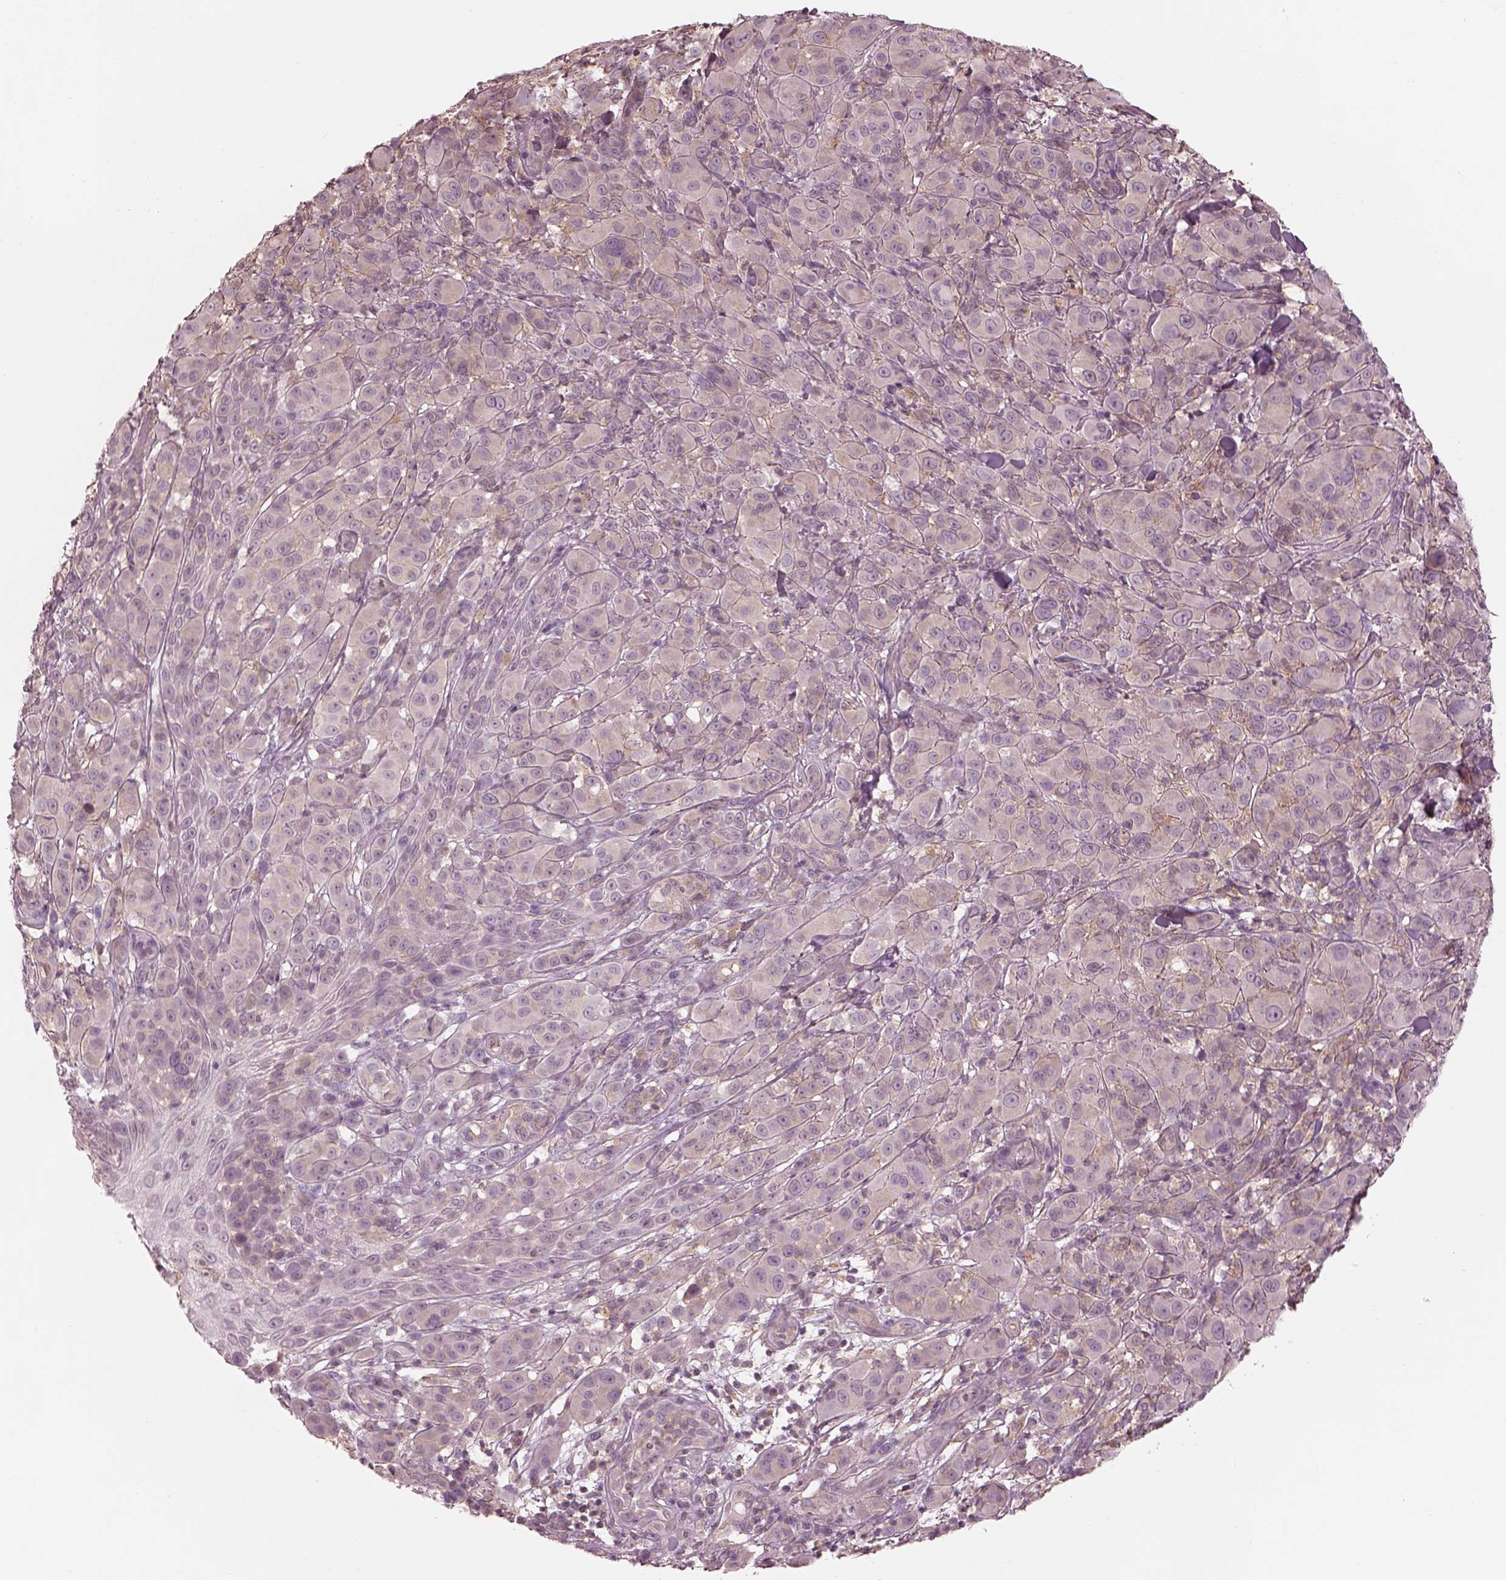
{"staining": {"intensity": "negative", "quantity": "none", "location": "none"}, "tissue": "melanoma", "cell_type": "Tumor cells", "image_type": "cancer", "snomed": [{"axis": "morphology", "description": "Malignant melanoma, NOS"}, {"axis": "topography", "description": "Skin"}], "caption": "IHC photomicrograph of human malignant melanoma stained for a protein (brown), which reveals no expression in tumor cells. (Stains: DAB immunohistochemistry (IHC) with hematoxylin counter stain, Microscopy: brightfield microscopy at high magnification).", "gene": "PRKACG", "patient": {"sex": "female", "age": 87}}